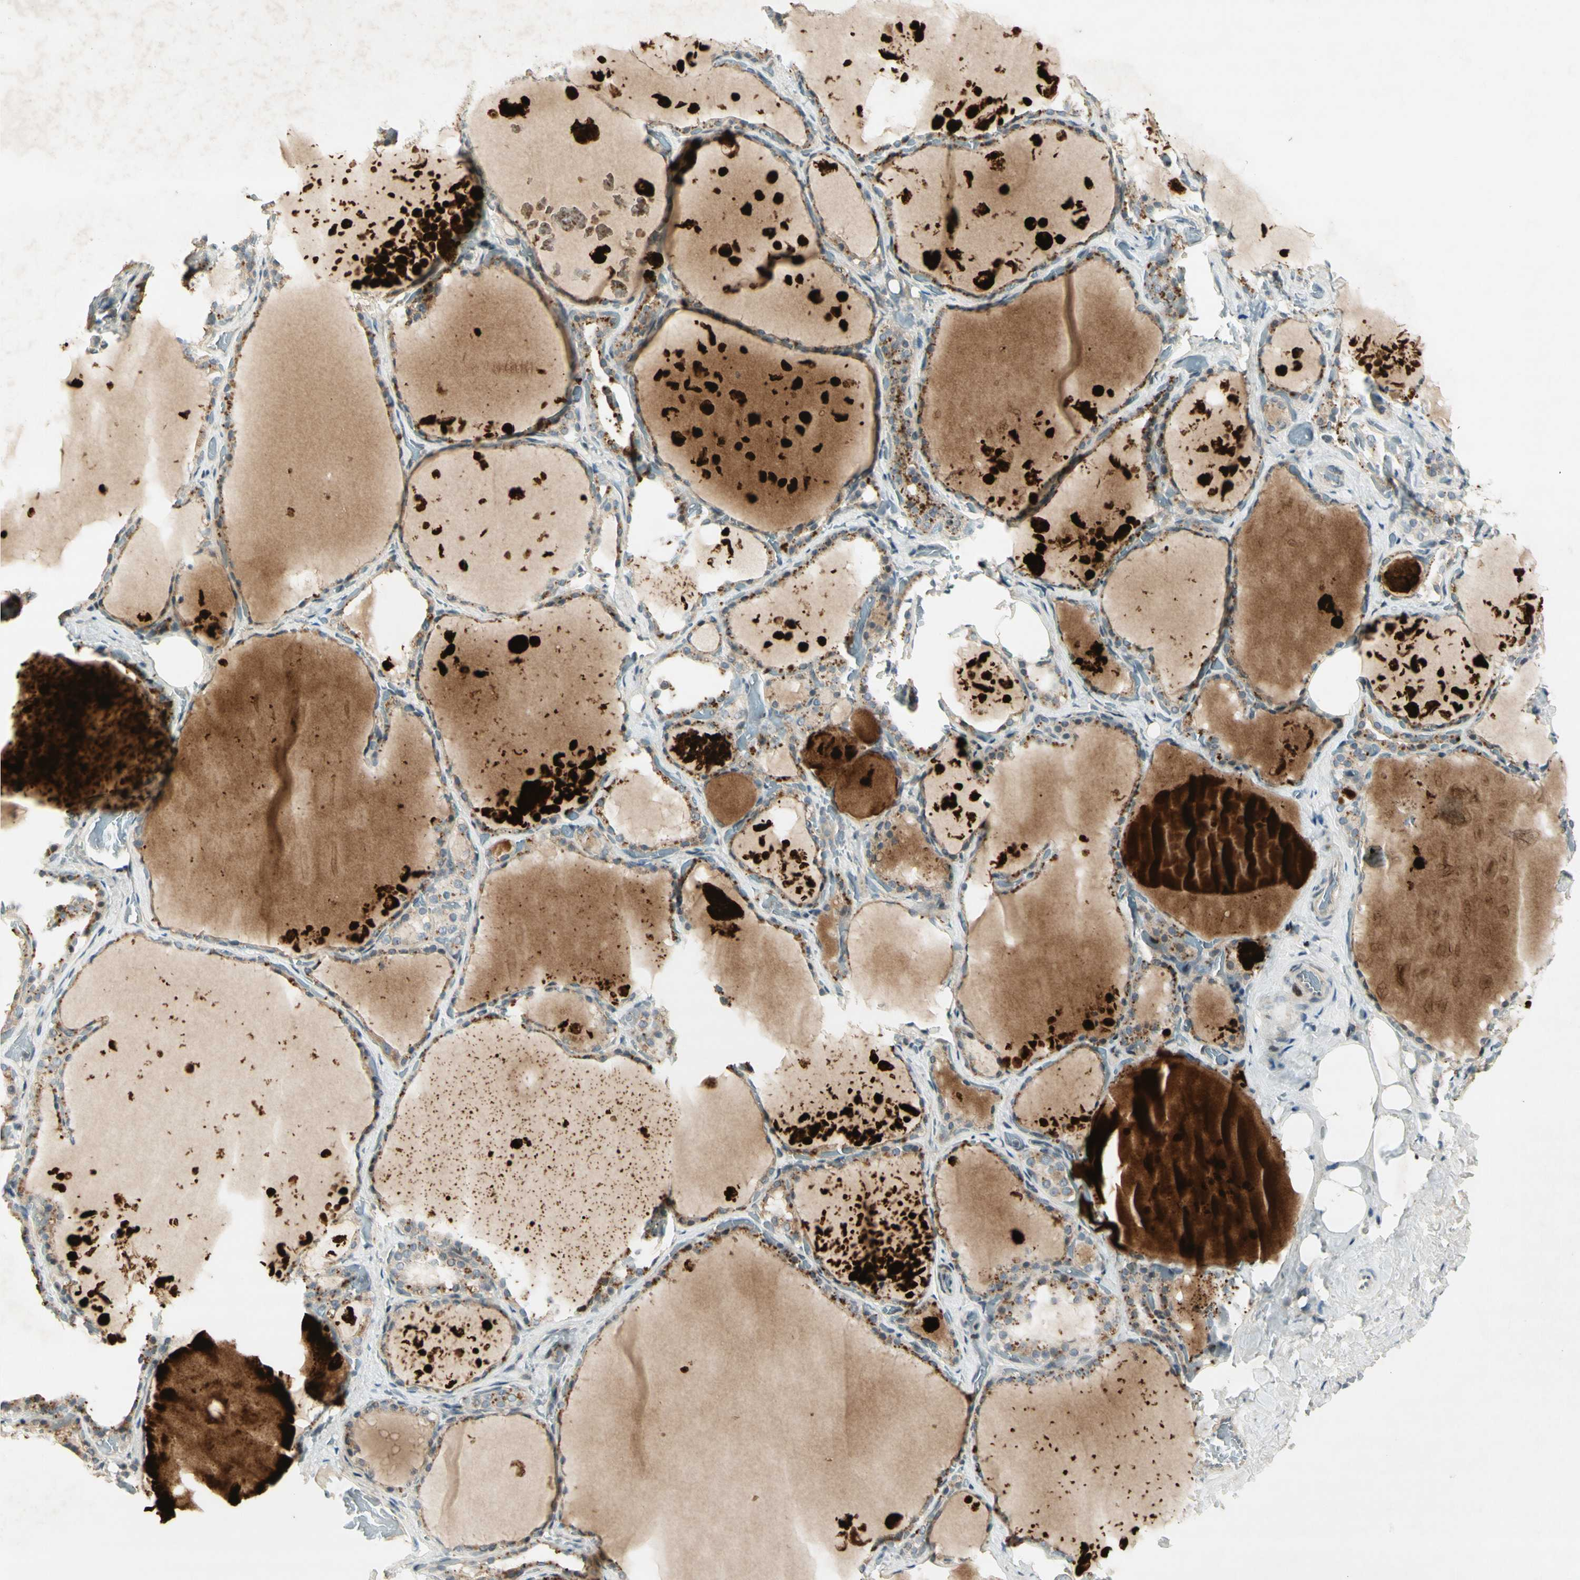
{"staining": {"intensity": "moderate", "quantity": ">75%", "location": "cytoplasmic/membranous"}, "tissue": "thyroid gland", "cell_type": "Glandular cells", "image_type": "normal", "snomed": [{"axis": "morphology", "description": "Normal tissue, NOS"}, {"axis": "topography", "description": "Thyroid gland"}], "caption": "Immunohistochemistry staining of unremarkable thyroid gland, which displays medium levels of moderate cytoplasmic/membranous expression in about >75% of glandular cells indicating moderate cytoplasmic/membranous protein positivity. The staining was performed using DAB (3,3'-diaminobenzidine) (brown) for protein detection and nuclei were counterstained in hematoxylin (blue).", "gene": "ETF1", "patient": {"sex": "male", "age": 61}}